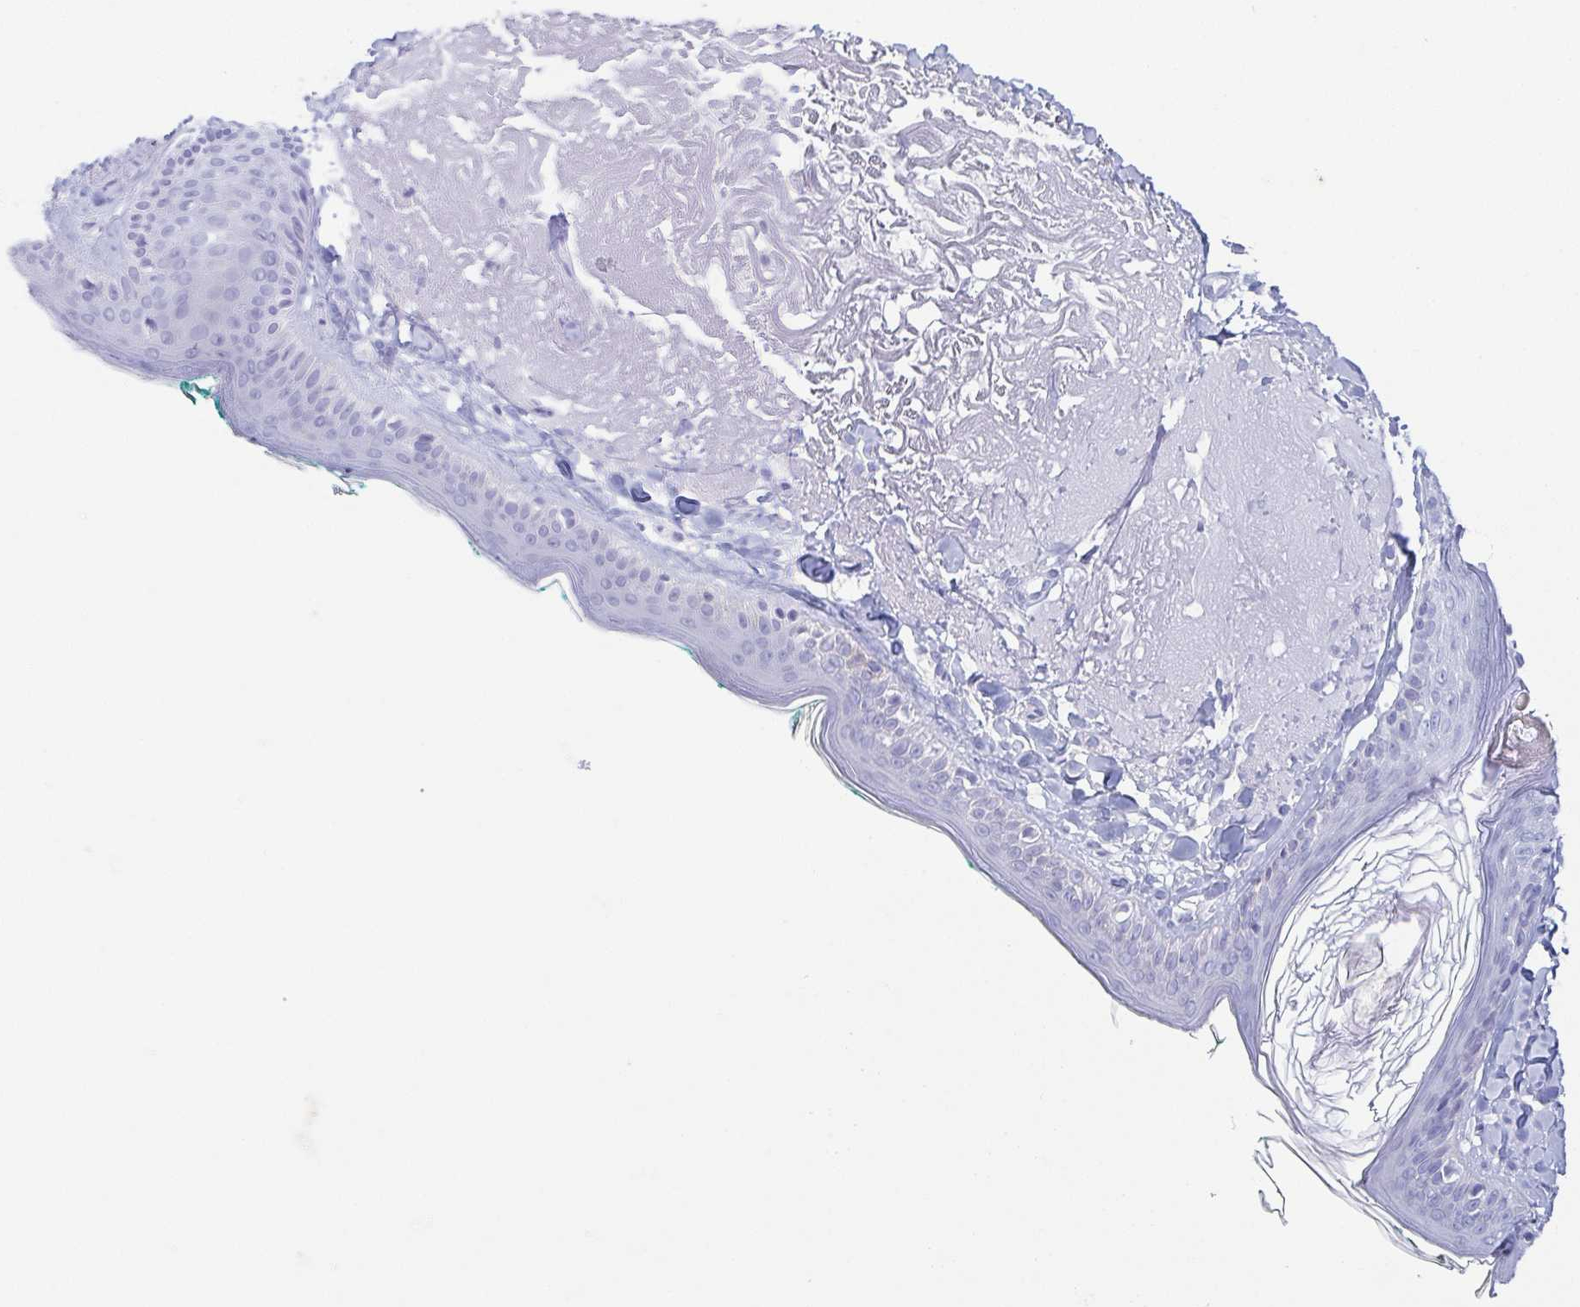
{"staining": {"intensity": "negative", "quantity": "none", "location": "none"}, "tissue": "skin", "cell_type": "Fibroblasts", "image_type": "normal", "snomed": [{"axis": "morphology", "description": "Normal tissue, NOS"}, {"axis": "topography", "description": "Skin"}], "caption": "DAB (3,3'-diaminobenzidine) immunohistochemical staining of normal human skin displays no significant positivity in fibroblasts. (DAB immunohistochemistry (IHC) visualized using brightfield microscopy, high magnification).", "gene": "ZG16B", "patient": {"sex": "male", "age": 73}}